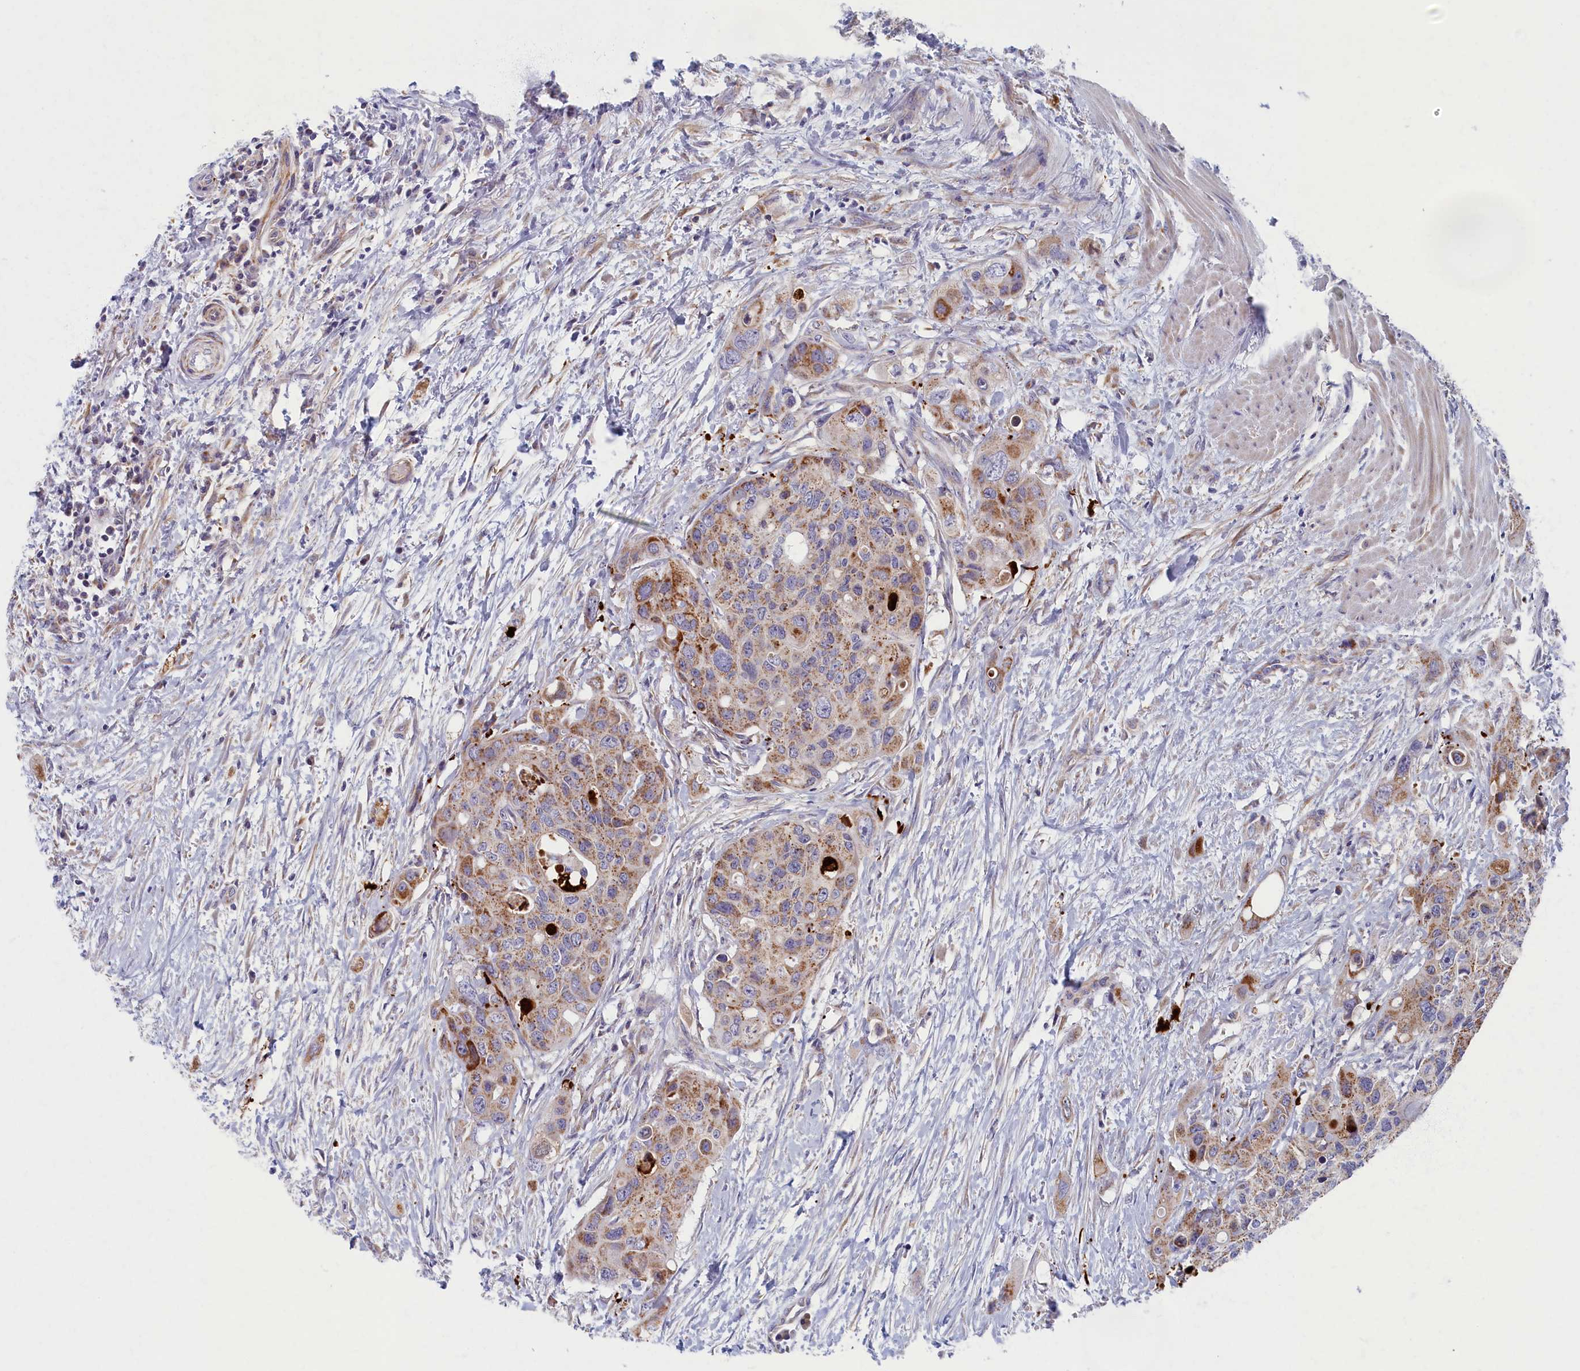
{"staining": {"intensity": "moderate", "quantity": ">75%", "location": "cytoplasmic/membranous"}, "tissue": "colorectal cancer", "cell_type": "Tumor cells", "image_type": "cancer", "snomed": [{"axis": "morphology", "description": "Adenocarcinoma, NOS"}, {"axis": "topography", "description": "Colon"}], "caption": "This is a histology image of IHC staining of colorectal cancer (adenocarcinoma), which shows moderate expression in the cytoplasmic/membranous of tumor cells.", "gene": "MRPS25", "patient": {"sex": "male", "age": 77}}